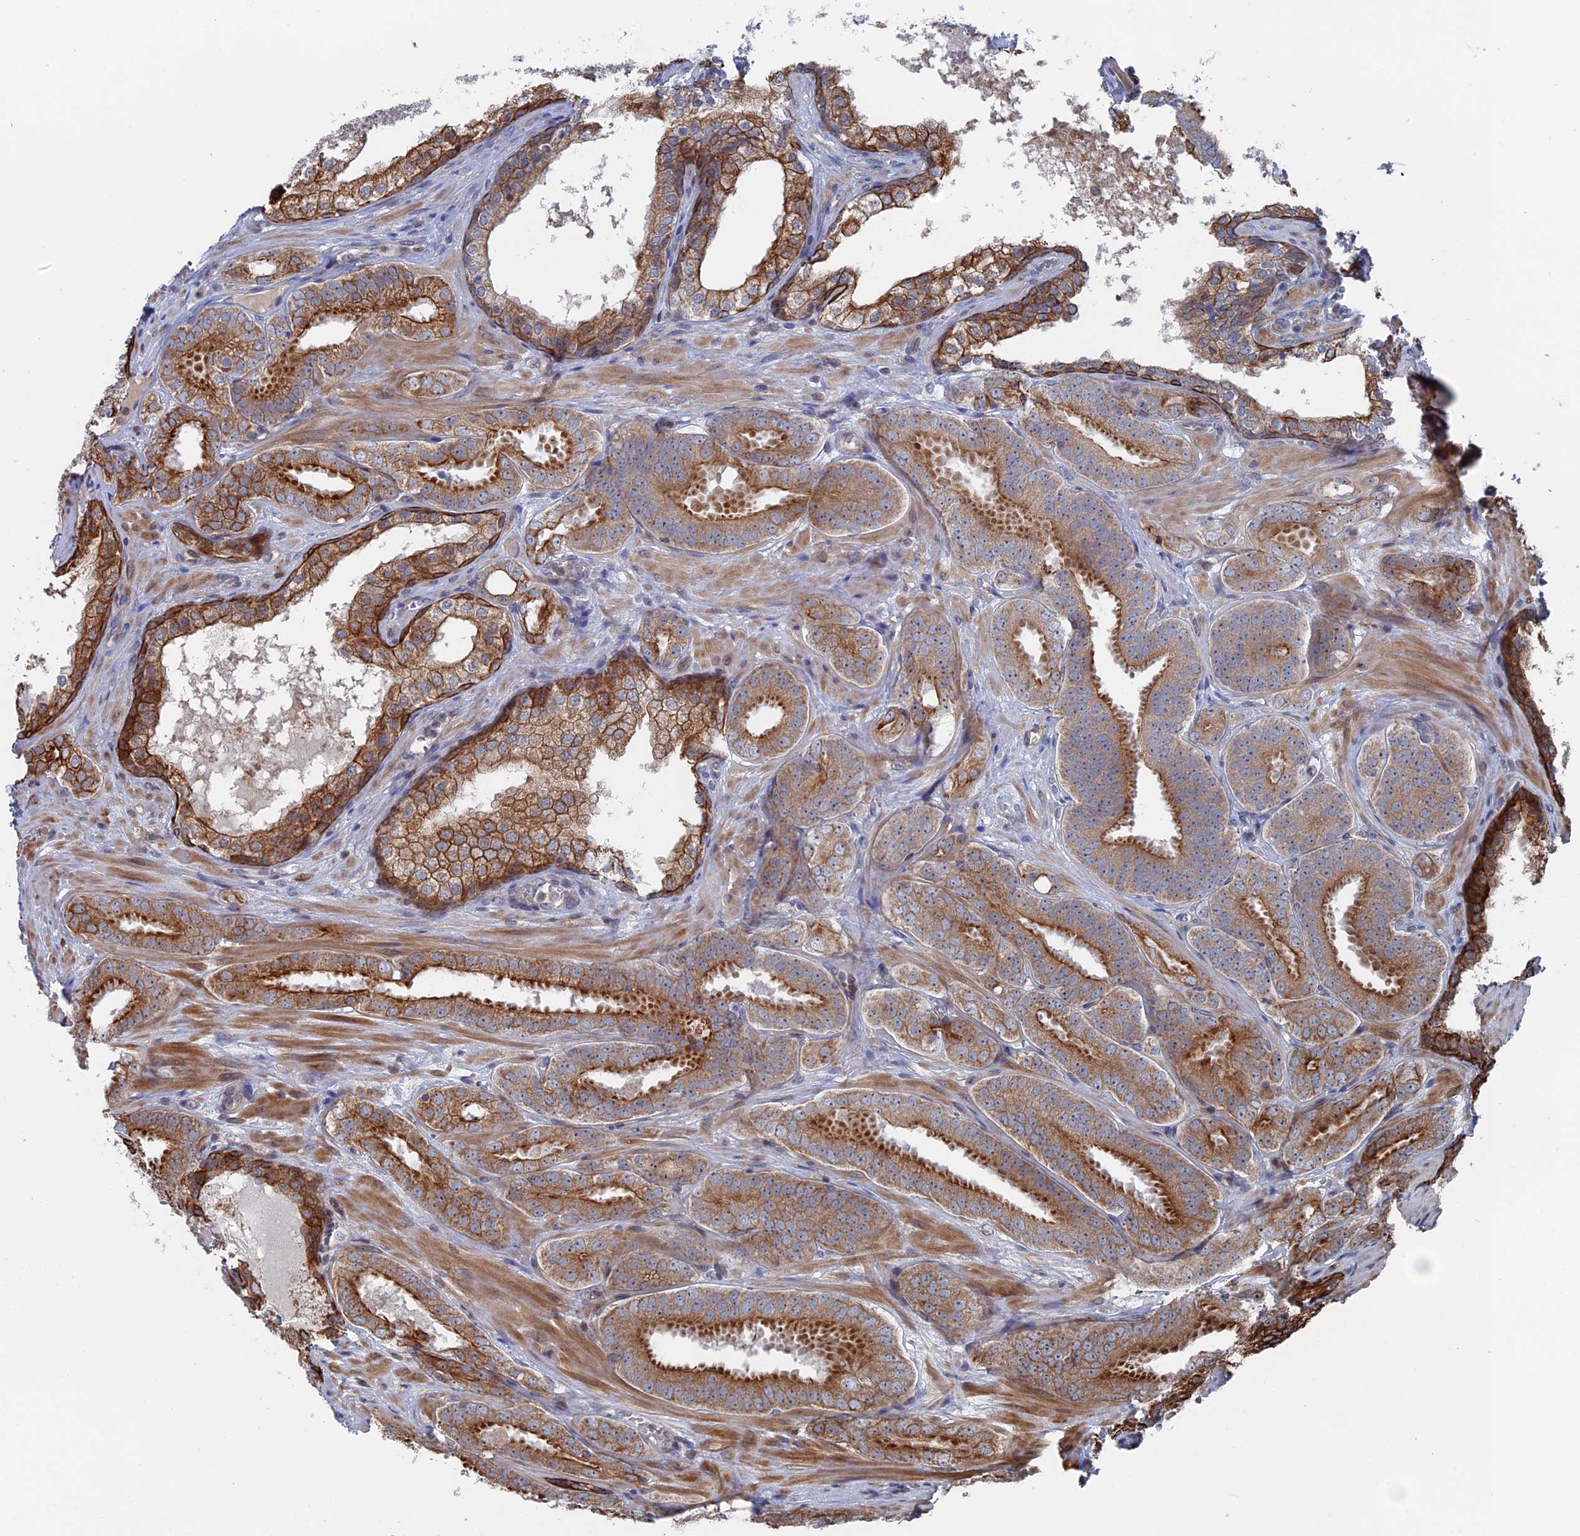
{"staining": {"intensity": "moderate", "quantity": ">75%", "location": "cytoplasmic/membranous"}, "tissue": "prostate cancer", "cell_type": "Tumor cells", "image_type": "cancer", "snomed": [{"axis": "morphology", "description": "Adenocarcinoma, High grade"}, {"axis": "topography", "description": "Prostate"}], "caption": "There is medium levels of moderate cytoplasmic/membranous positivity in tumor cells of prostate high-grade adenocarcinoma, as demonstrated by immunohistochemical staining (brown color).", "gene": "IL7", "patient": {"sex": "male", "age": 63}}